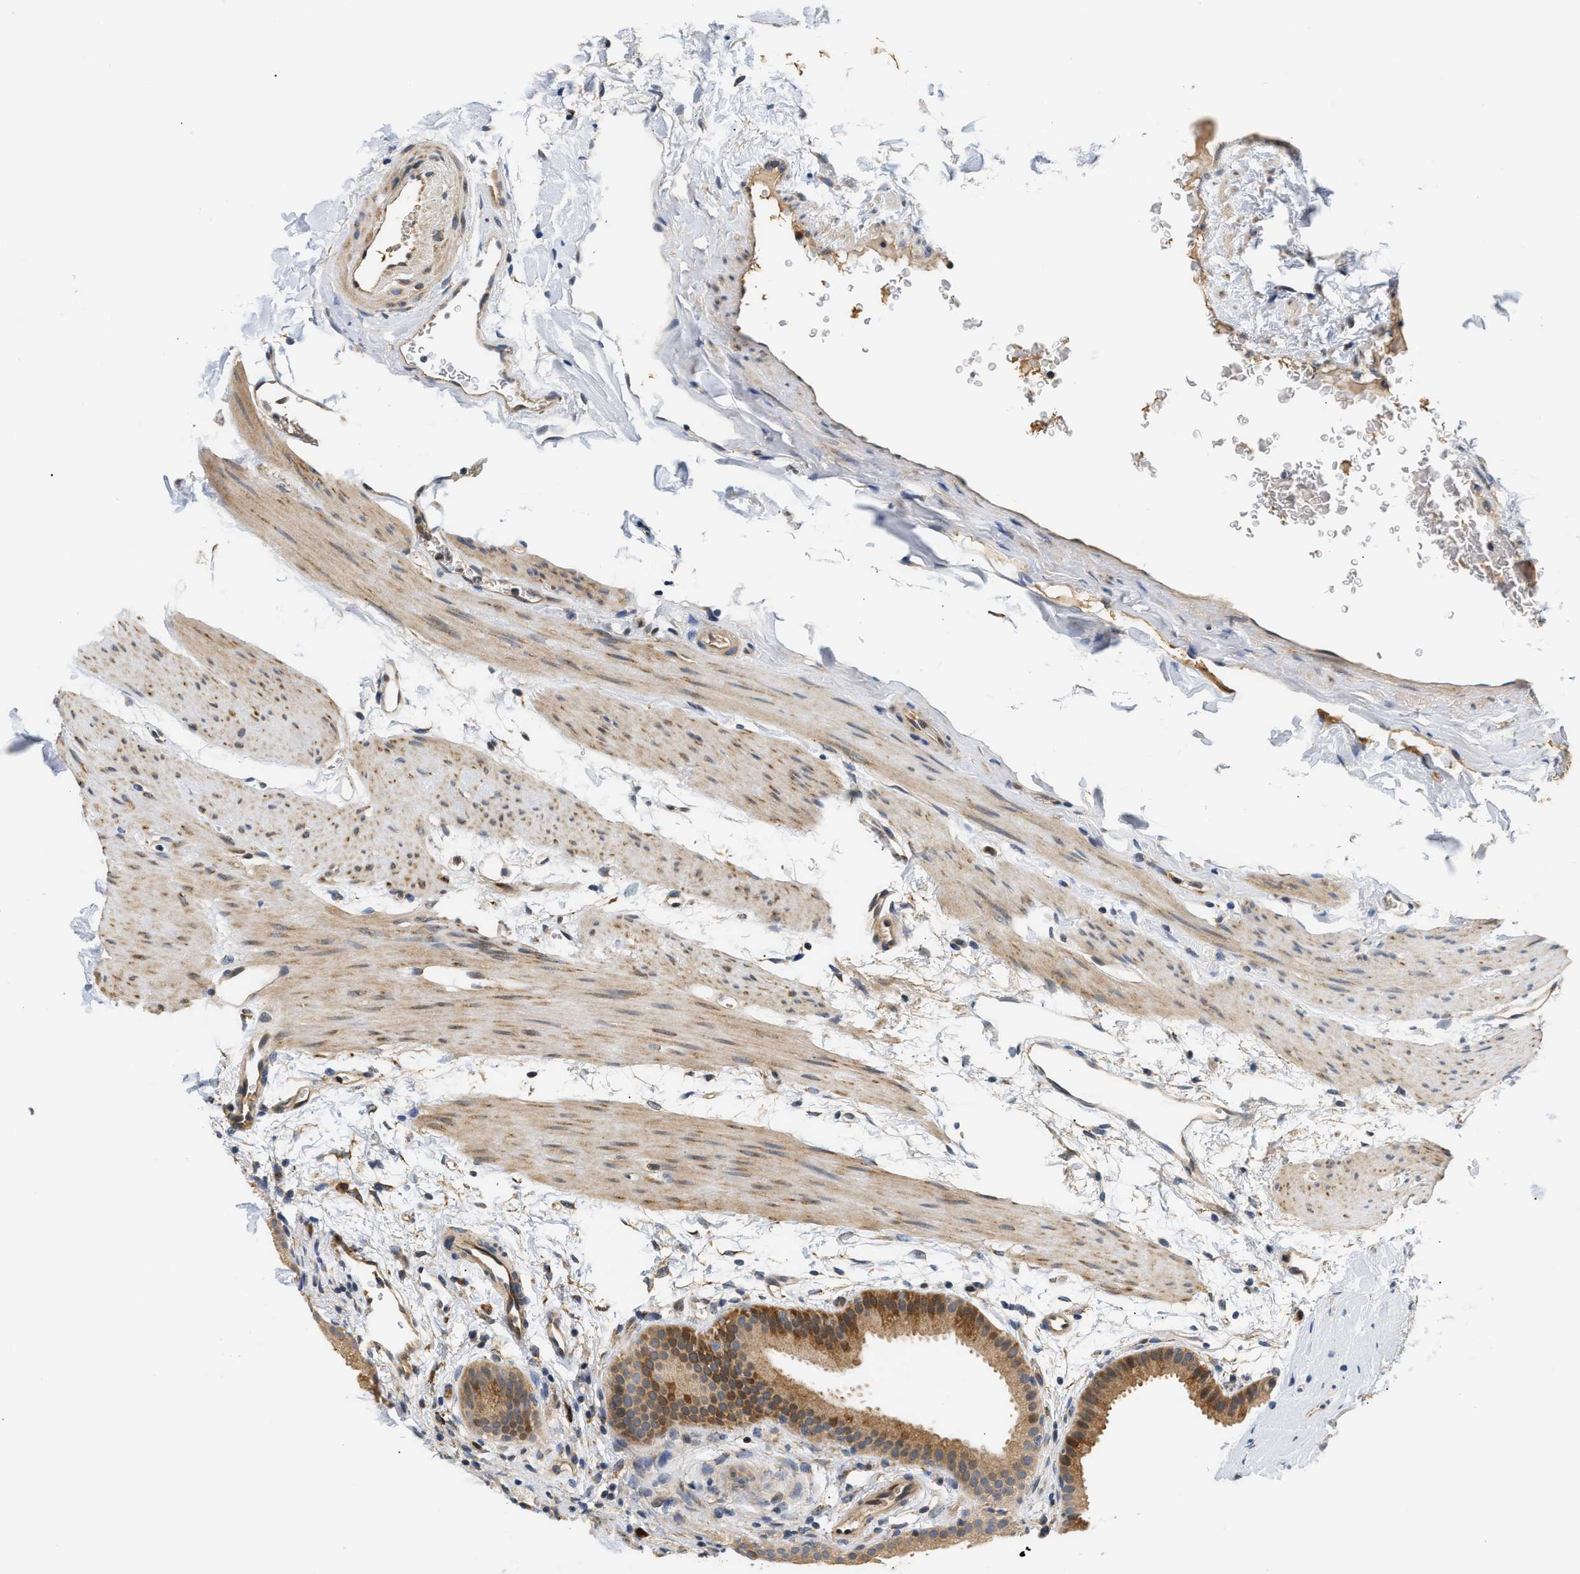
{"staining": {"intensity": "moderate", "quantity": ">75%", "location": "cytoplasmic/membranous"}, "tissue": "gallbladder", "cell_type": "Glandular cells", "image_type": "normal", "snomed": [{"axis": "morphology", "description": "Normal tissue, NOS"}, {"axis": "topography", "description": "Gallbladder"}], "caption": "A brown stain labels moderate cytoplasmic/membranous expression of a protein in glandular cells of benign gallbladder. (DAB (3,3'-diaminobenzidine) IHC, brown staining for protein, blue staining for nuclei).", "gene": "TNIP2", "patient": {"sex": "female", "age": 64}}